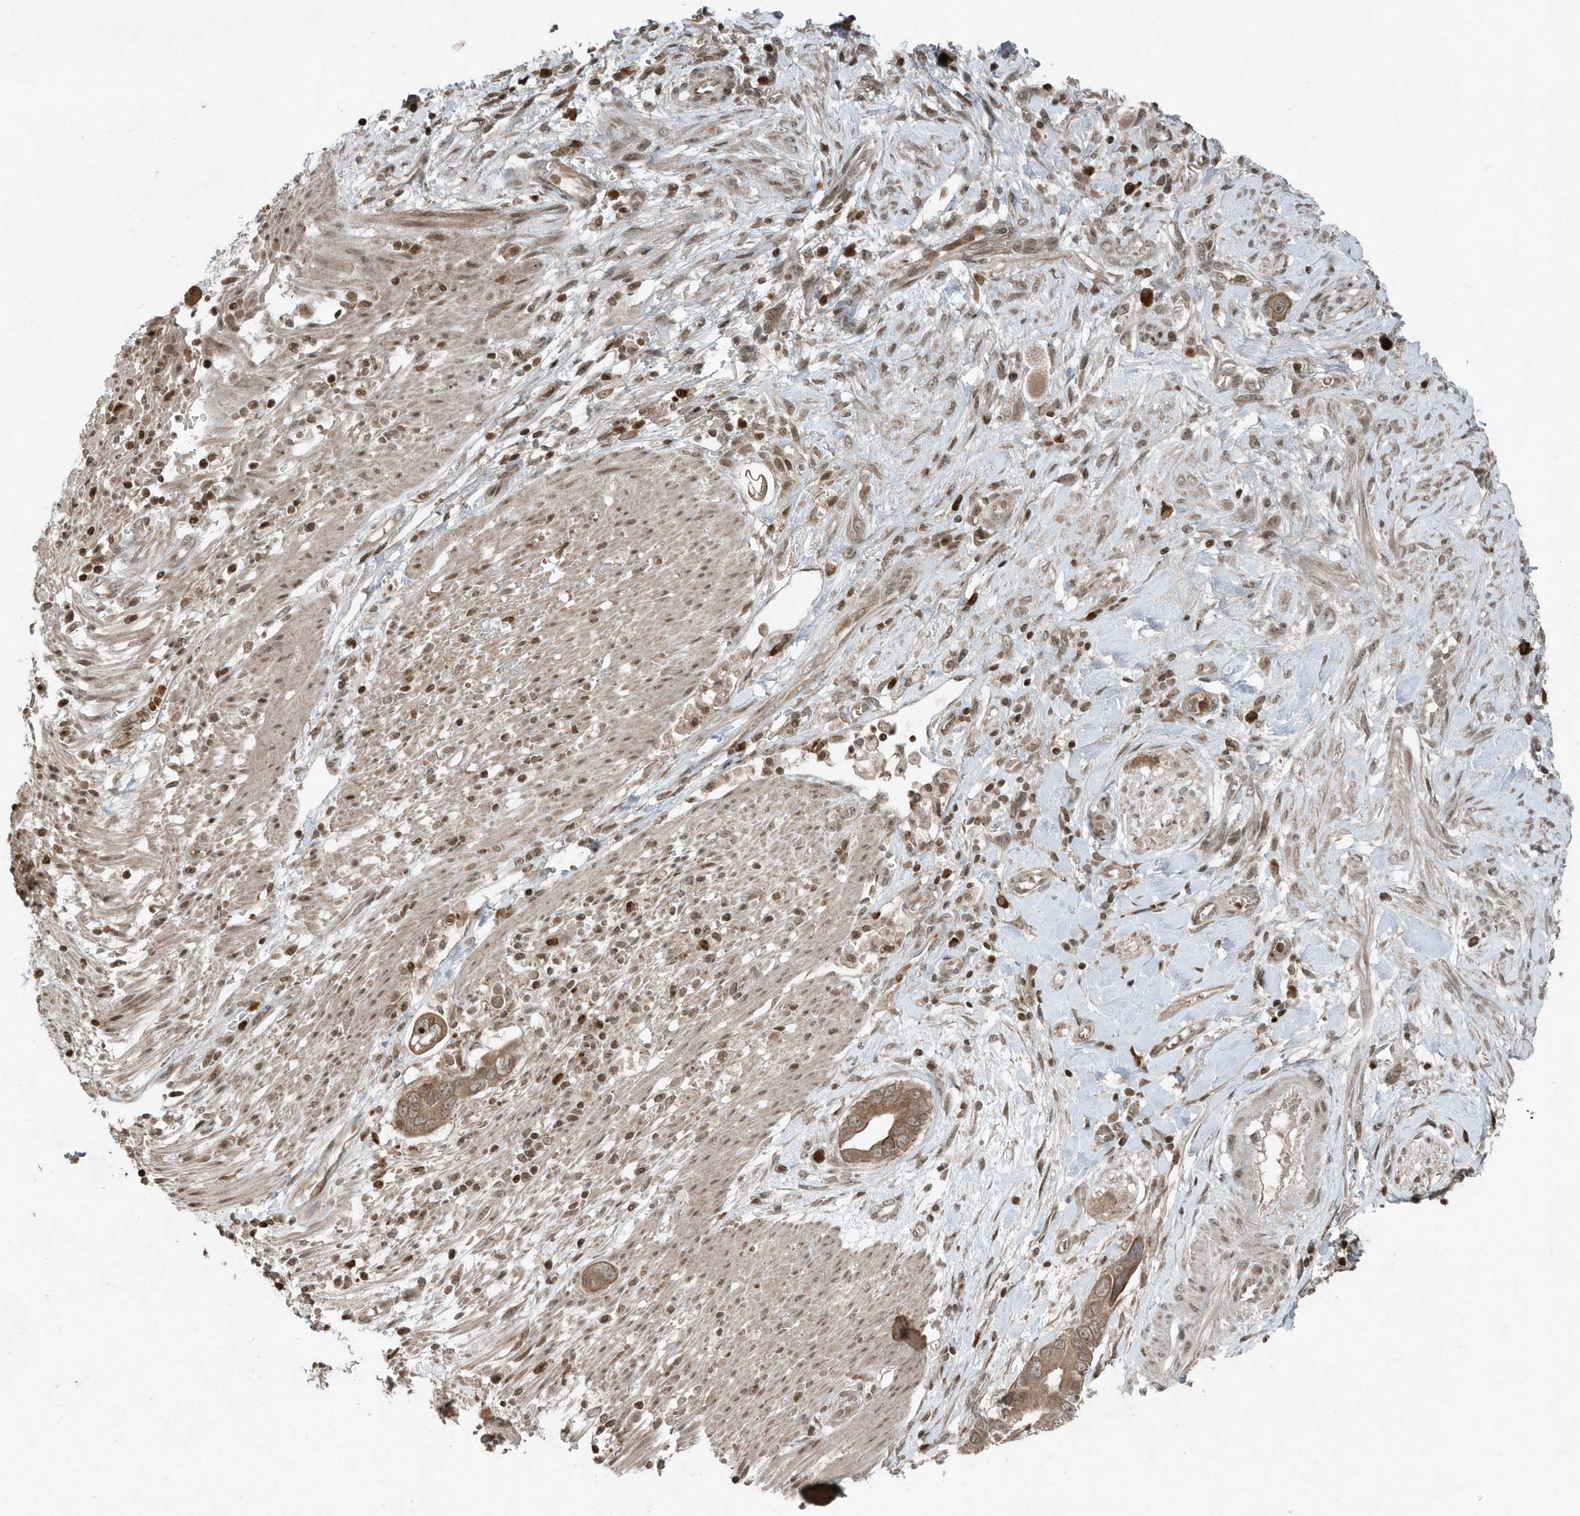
{"staining": {"intensity": "moderate", "quantity": ">75%", "location": "cytoplasmic/membranous"}, "tissue": "pancreatic cancer", "cell_type": "Tumor cells", "image_type": "cancer", "snomed": [{"axis": "morphology", "description": "Adenocarcinoma, NOS"}, {"axis": "topography", "description": "Pancreas"}], "caption": "A histopathology image of pancreatic cancer (adenocarcinoma) stained for a protein demonstrates moderate cytoplasmic/membranous brown staining in tumor cells. Immunohistochemistry stains the protein in brown and the nuclei are stained blue.", "gene": "EIF2B1", "patient": {"sex": "male", "age": 68}}